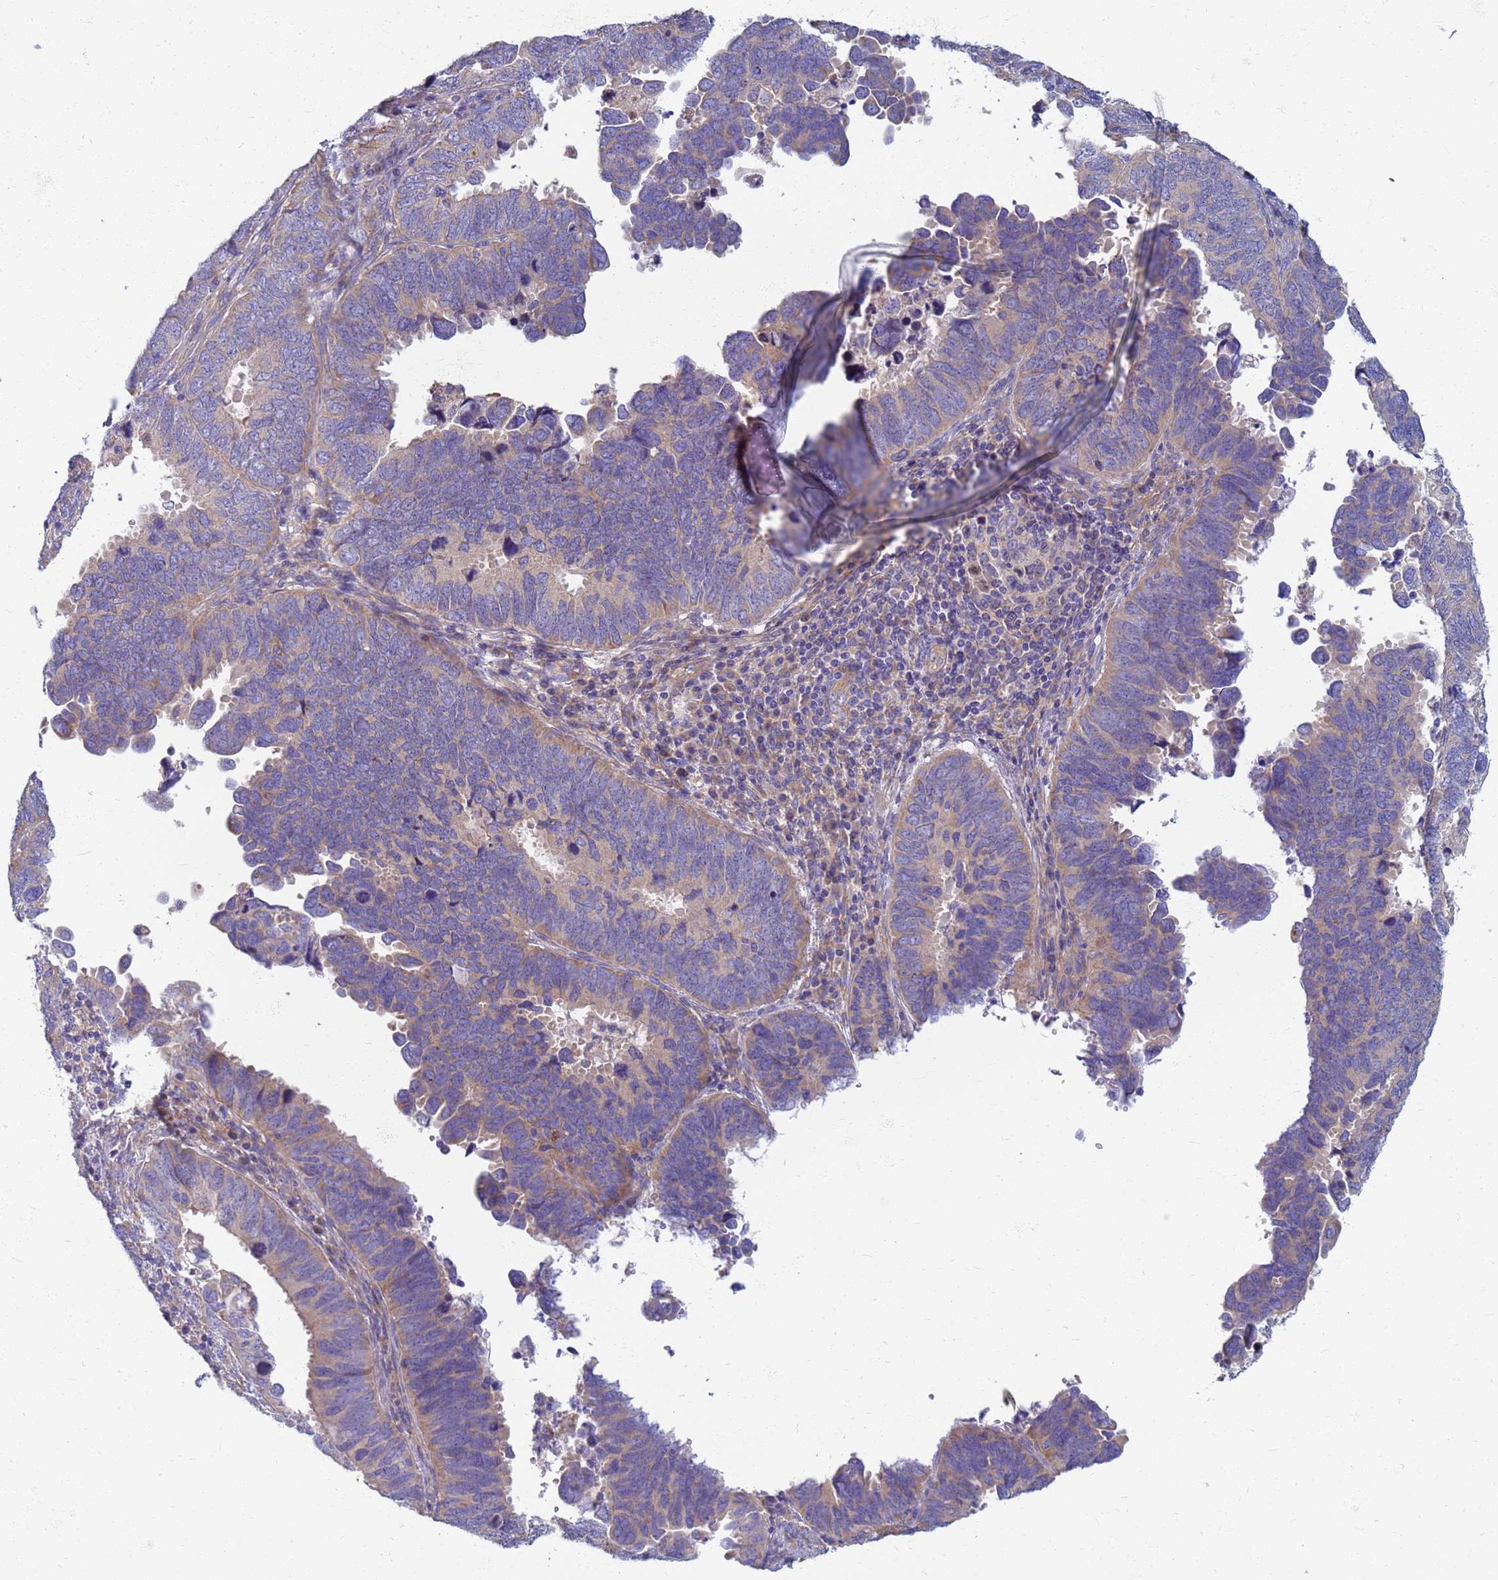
{"staining": {"intensity": "weak", "quantity": "<25%", "location": "cytoplasmic/membranous"}, "tissue": "endometrial cancer", "cell_type": "Tumor cells", "image_type": "cancer", "snomed": [{"axis": "morphology", "description": "Adenocarcinoma, NOS"}, {"axis": "topography", "description": "Endometrium"}], "caption": "Immunohistochemistry photomicrograph of human endometrial cancer (adenocarcinoma) stained for a protein (brown), which displays no positivity in tumor cells.", "gene": "EEA1", "patient": {"sex": "female", "age": 79}}